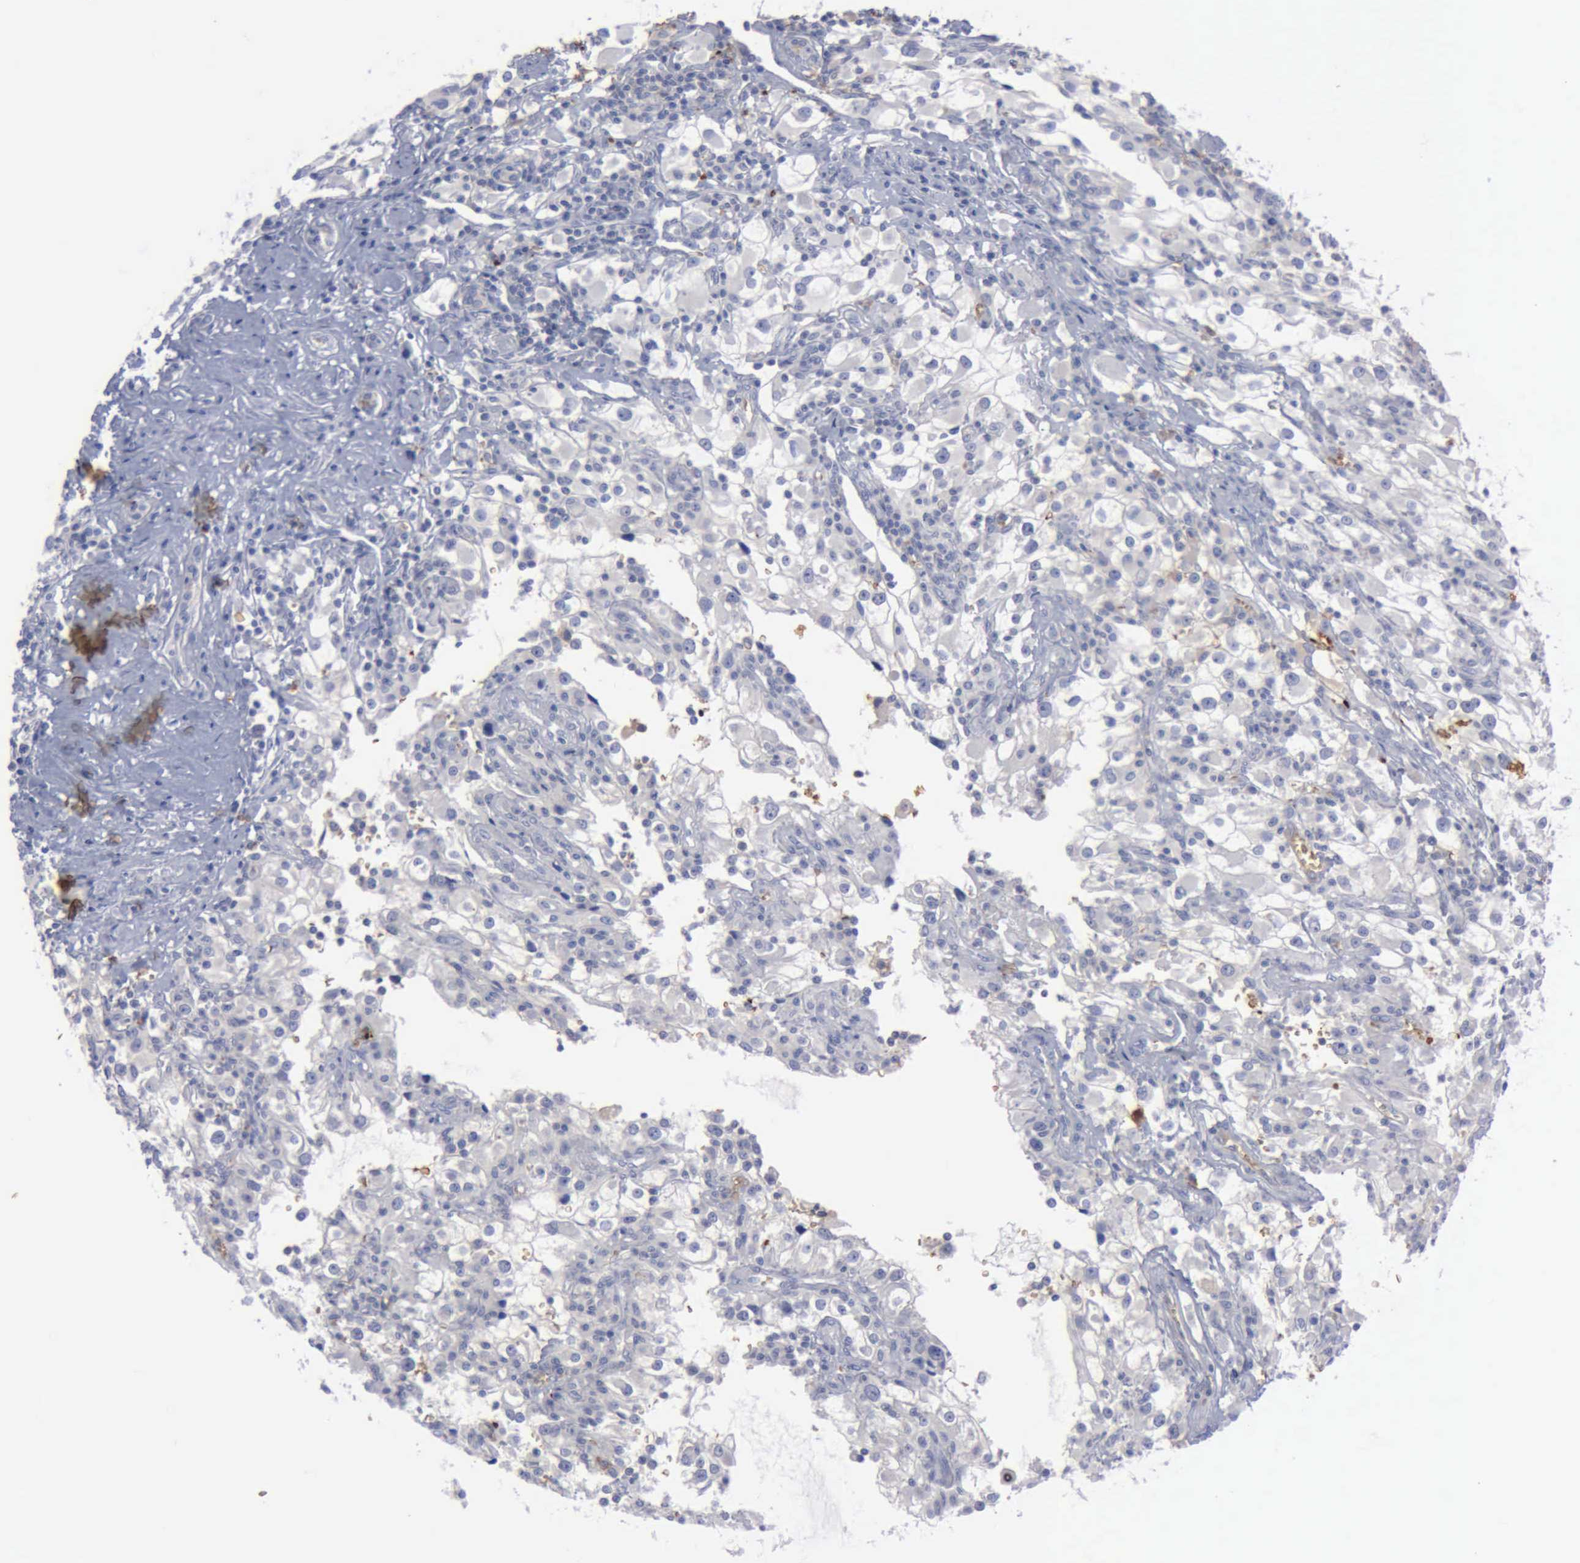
{"staining": {"intensity": "negative", "quantity": "none", "location": "none"}, "tissue": "renal cancer", "cell_type": "Tumor cells", "image_type": "cancer", "snomed": [{"axis": "morphology", "description": "Adenocarcinoma, NOS"}, {"axis": "topography", "description": "Kidney"}], "caption": "Photomicrograph shows no protein staining in tumor cells of renal cancer (adenocarcinoma) tissue.", "gene": "TGFB1", "patient": {"sex": "female", "age": 52}}